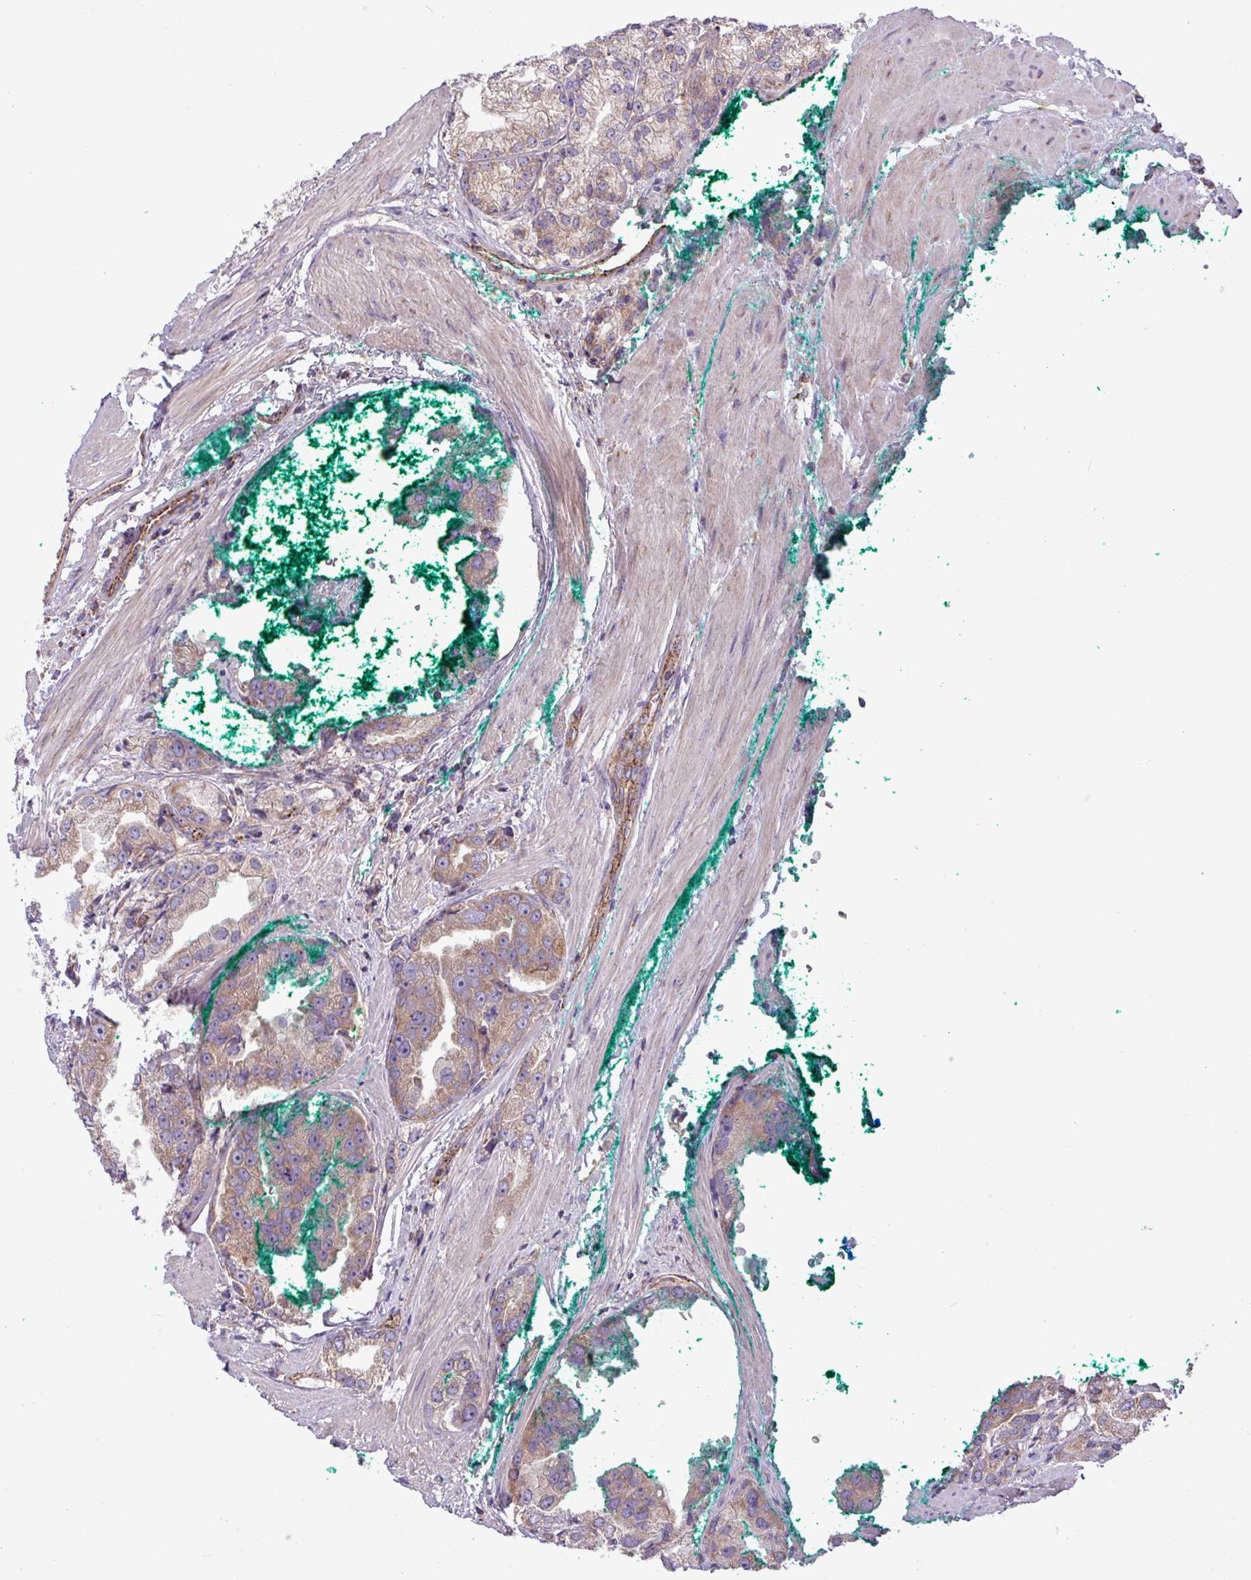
{"staining": {"intensity": "weak", "quantity": ">75%", "location": "cytoplasmic/membranous"}, "tissue": "prostate cancer", "cell_type": "Tumor cells", "image_type": "cancer", "snomed": [{"axis": "morphology", "description": "Adenocarcinoma, High grade"}, {"axis": "topography", "description": "Prostate"}], "caption": "Protein analysis of prostate adenocarcinoma (high-grade) tissue exhibits weak cytoplasmic/membranous positivity in about >75% of tumor cells.", "gene": "PPM1J", "patient": {"sex": "male", "age": 50}}